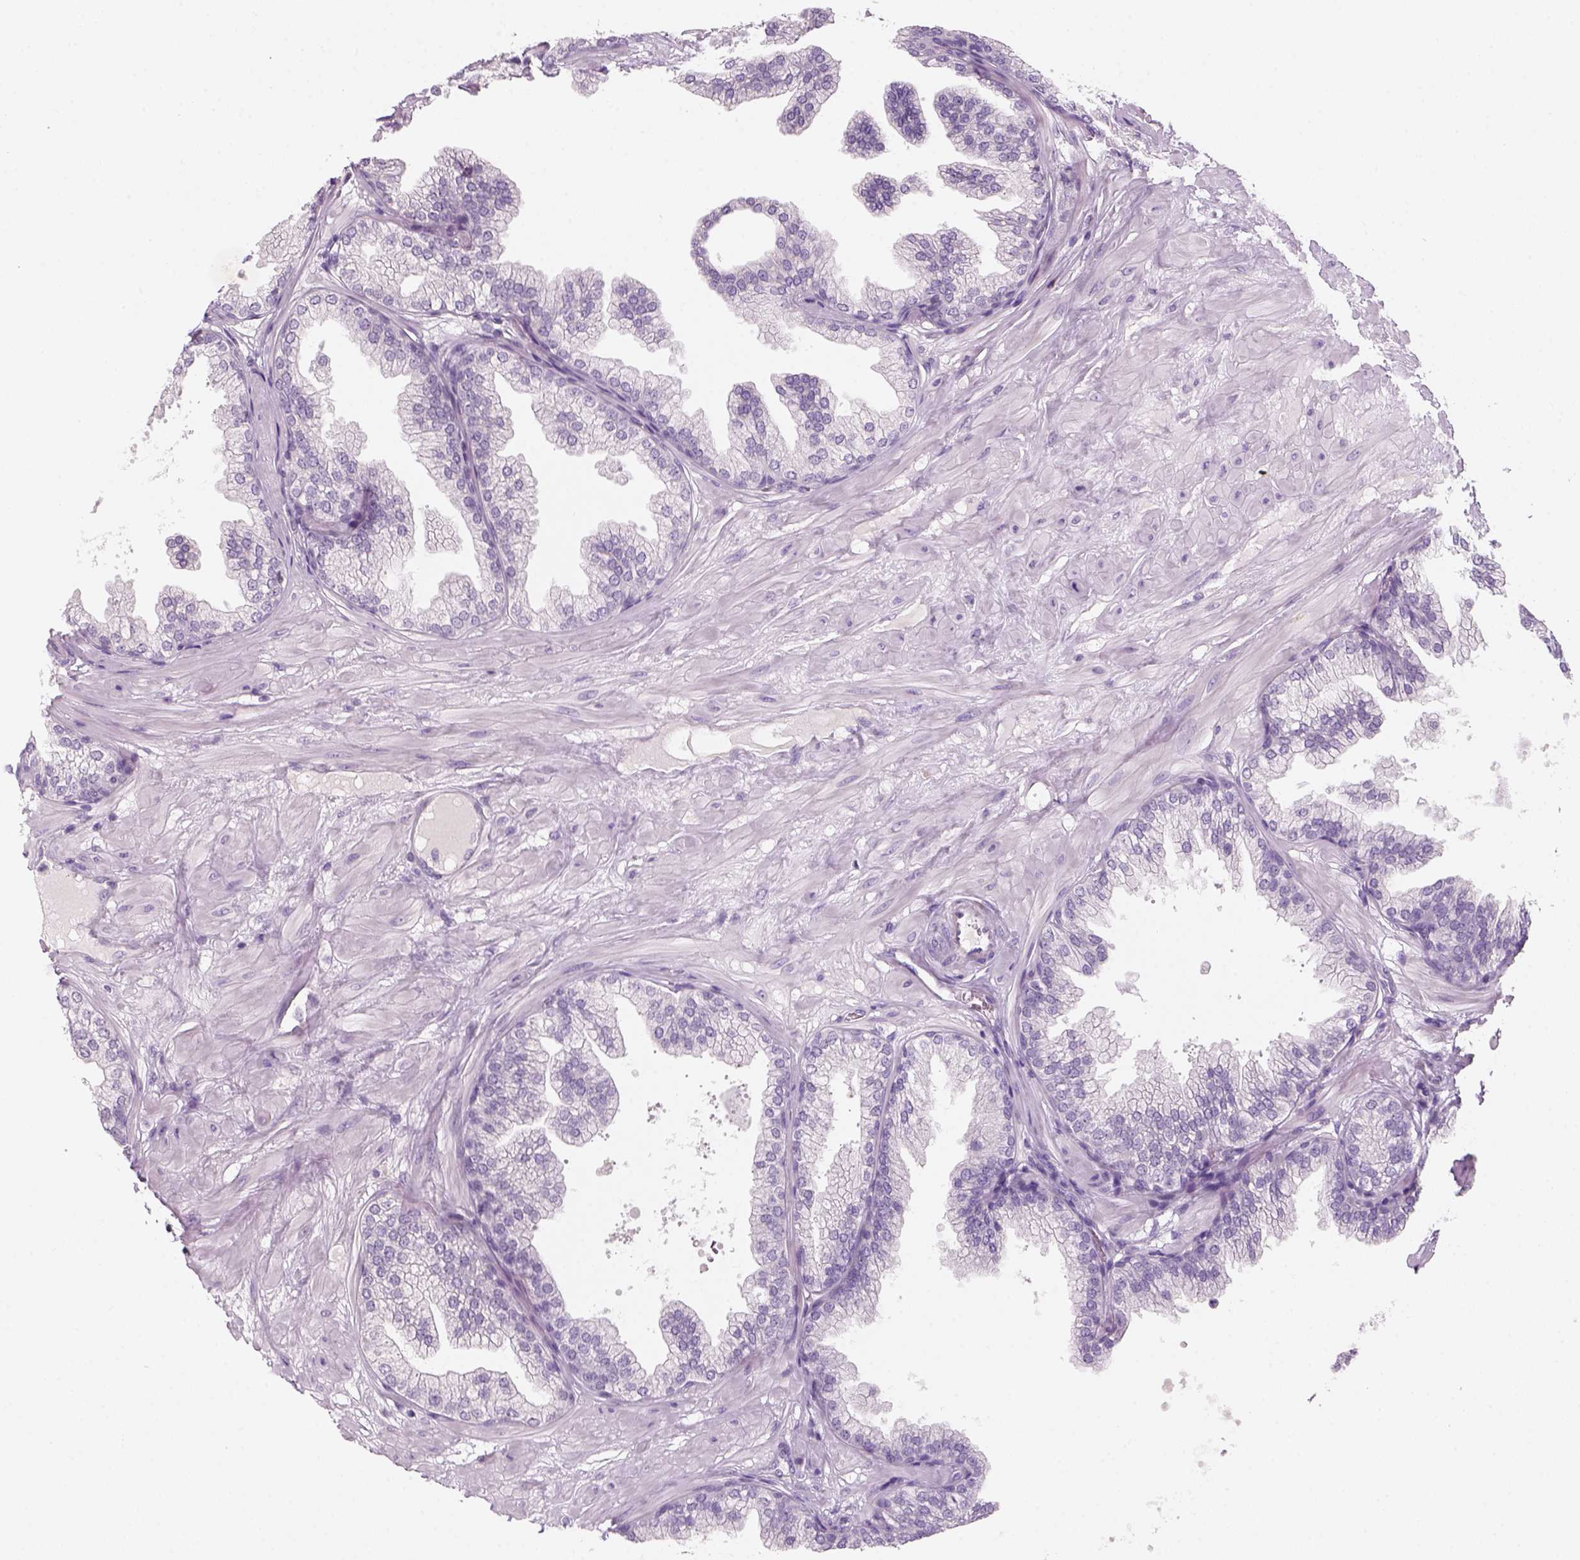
{"staining": {"intensity": "negative", "quantity": "none", "location": "none"}, "tissue": "prostate", "cell_type": "Glandular cells", "image_type": "normal", "snomed": [{"axis": "morphology", "description": "Normal tissue, NOS"}, {"axis": "topography", "description": "Prostate"}], "caption": "High magnification brightfield microscopy of benign prostate stained with DAB (3,3'-diaminobenzidine) (brown) and counterstained with hematoxylin (blue): glandular cells show no significant staining. The staining is performed using DAB brown chromogen with nuclei counter-stained in using hematoxylin.", "gene": "KRT25", "patient": {"sex": "male", "age": 37}}